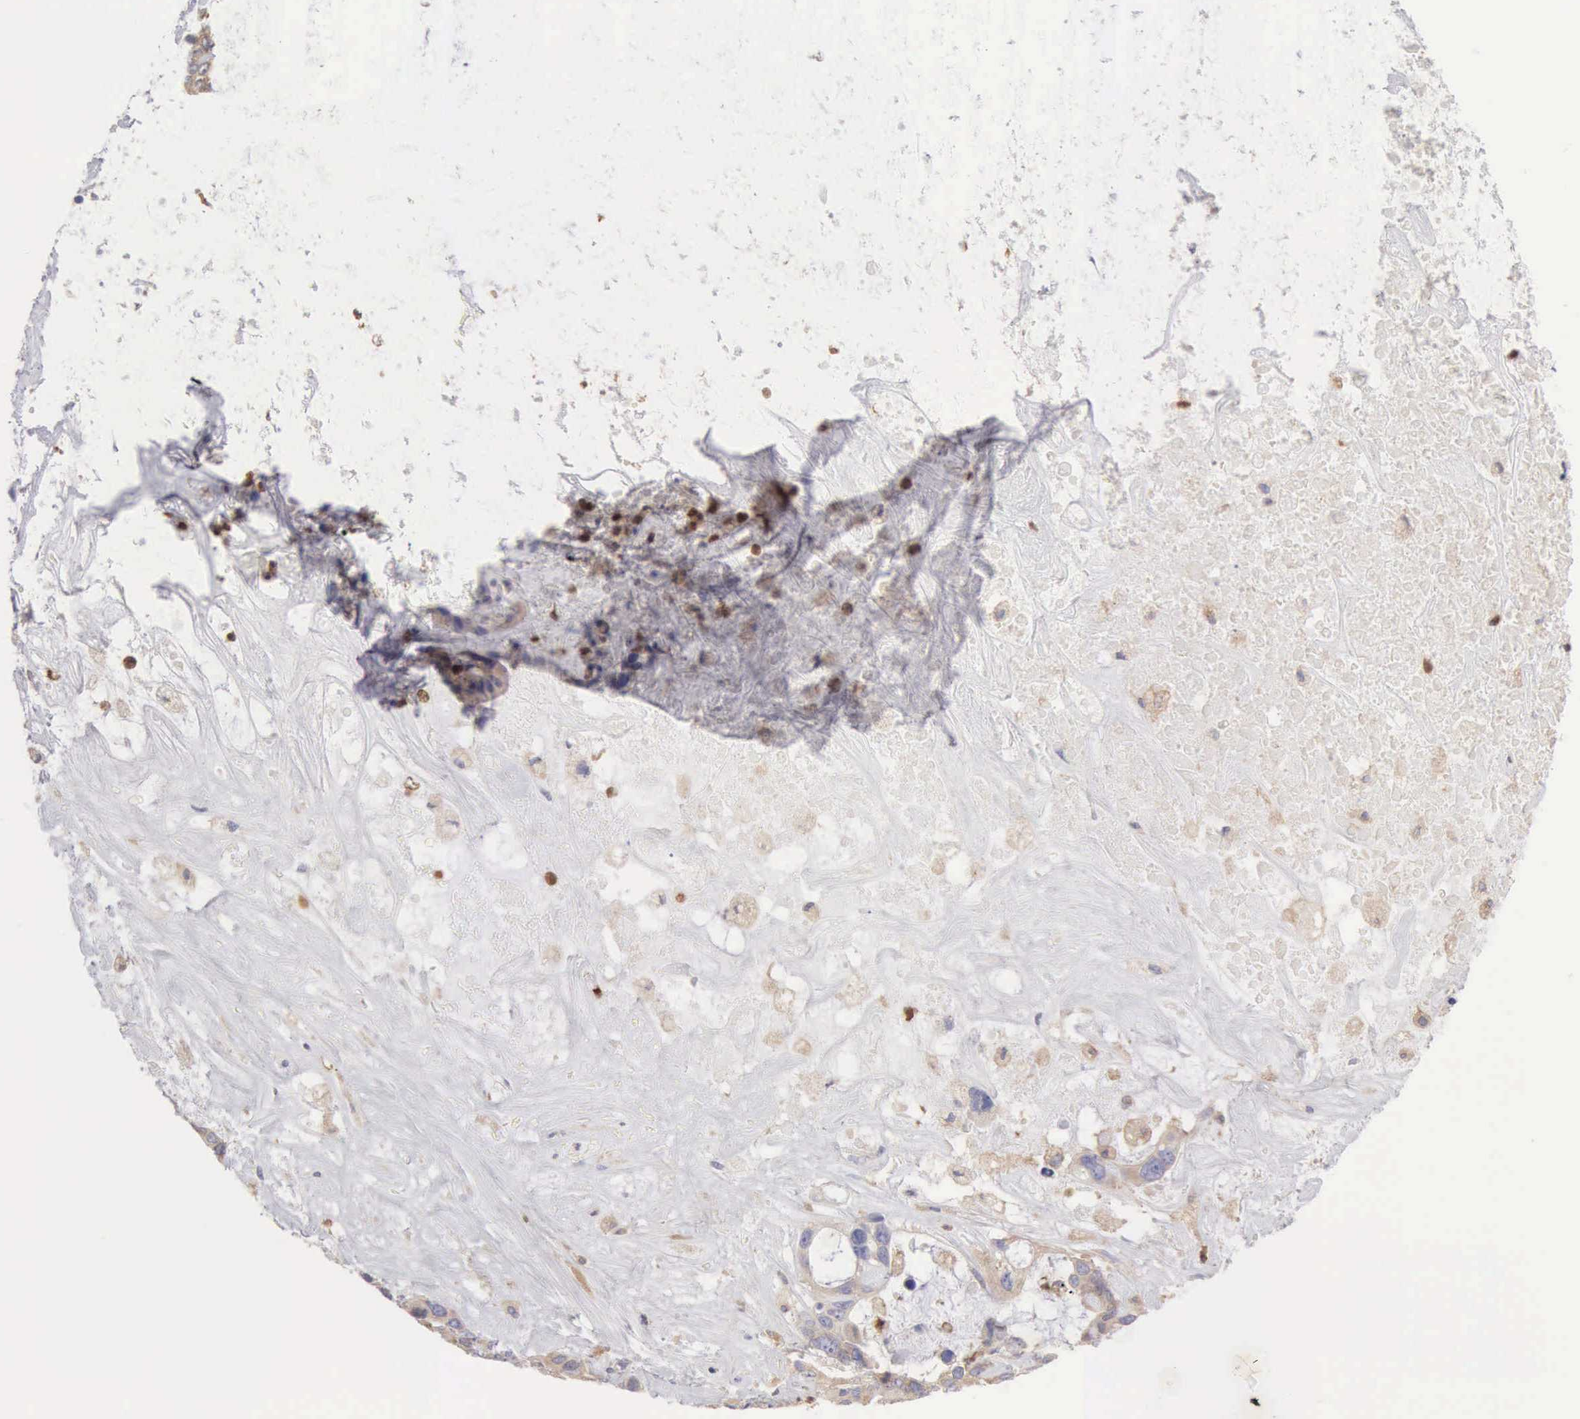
{"staining": {"intensity": "weak", "quantity": "<25%", "location": "cytoplasmic/membranous"}, "tissue": "liver cancer", "cell_type": "Tumor cells", "image_type": "cancer", "snomed": [{"axis": "morphology", "description": "Cholangiocarcinoma"}, {"axis": "topography", "description": "Liver"}], "caption": "DAB immunohistochemical staining of human liver cholangiocarcinoma shows no significant staining in tumor cells.", "gene": "ARHGAP4", "patient": {"sex": "female", "age": 65}}